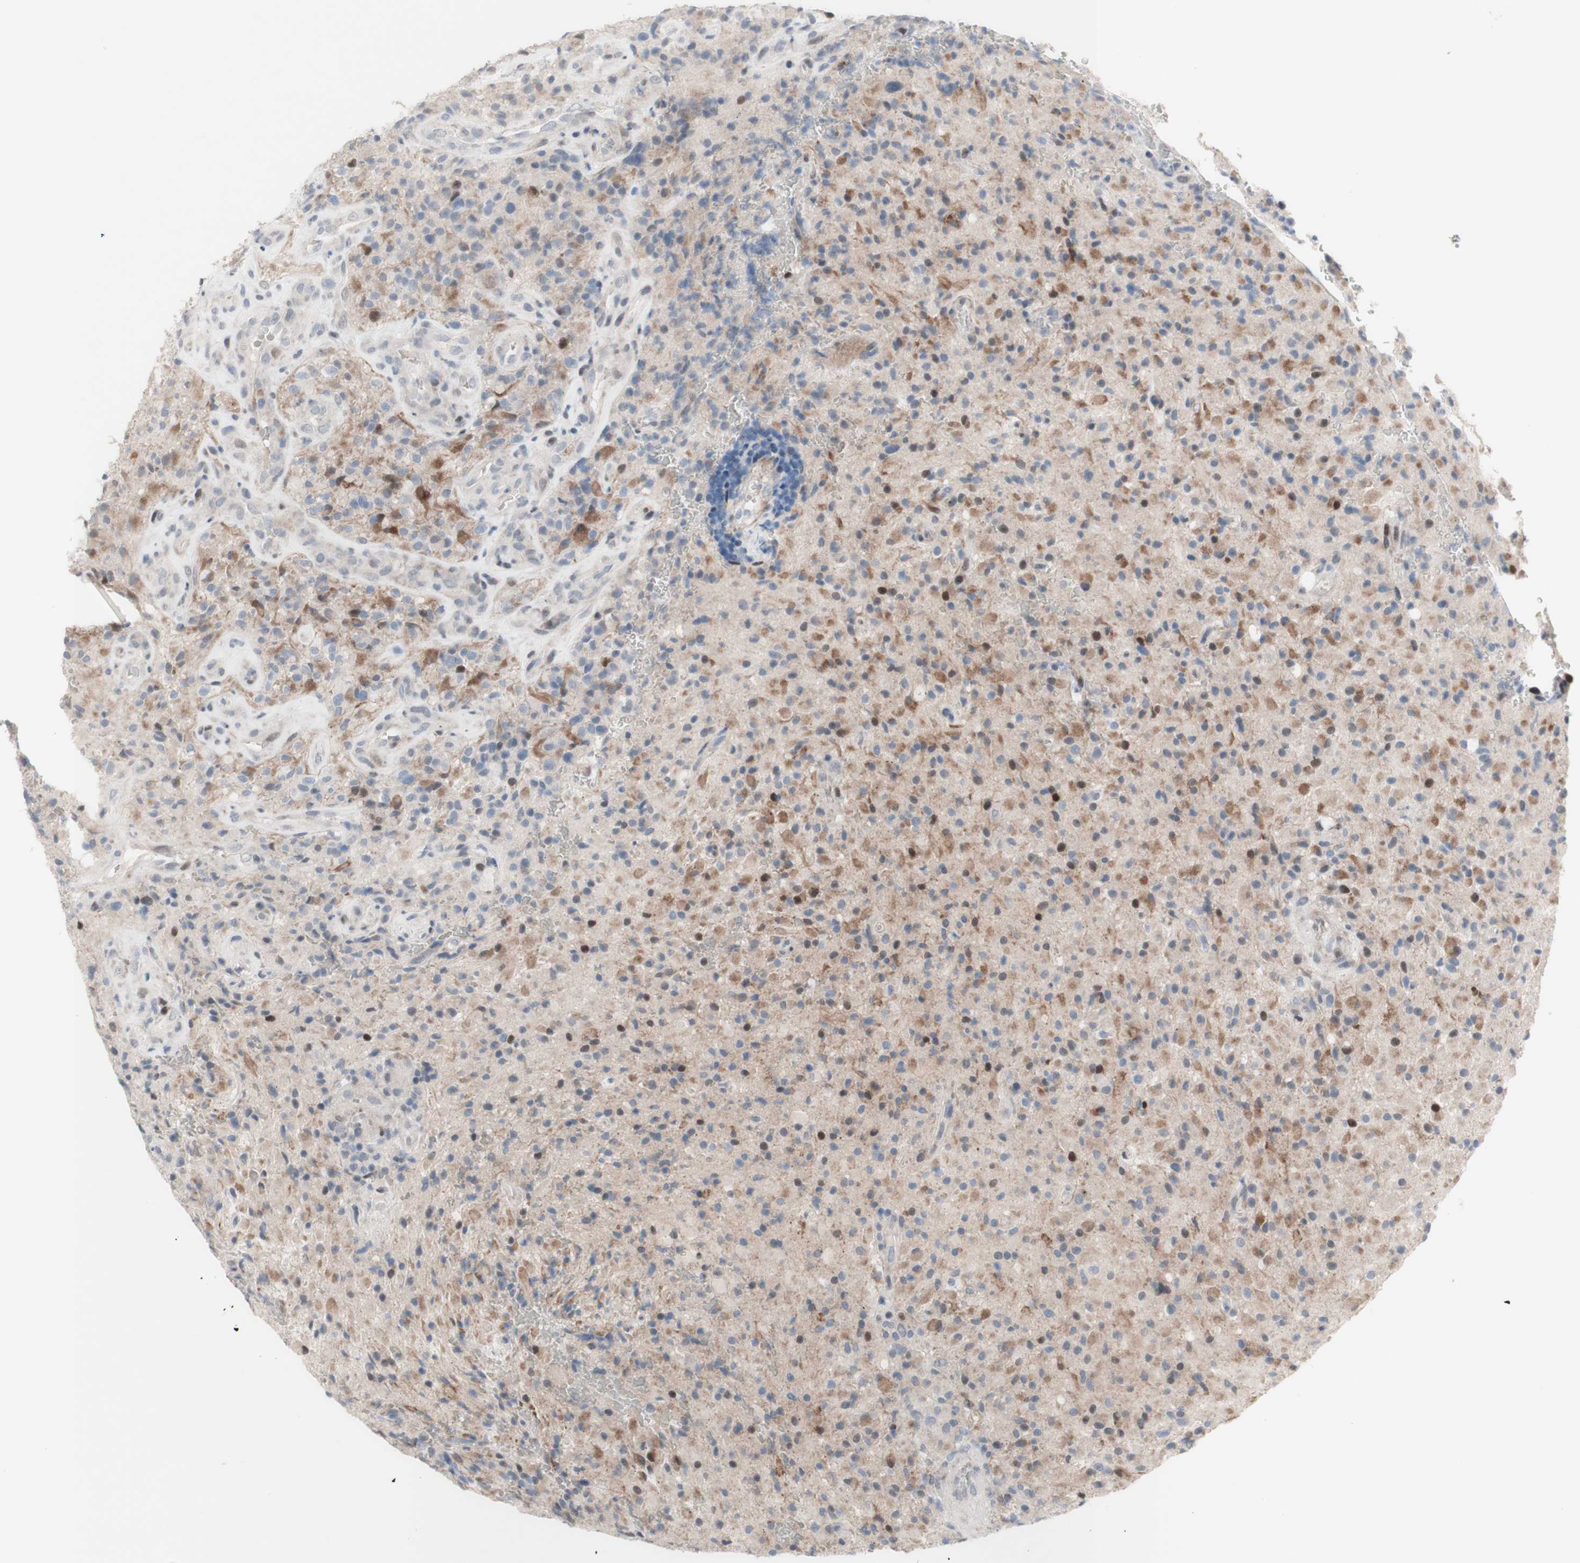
{"staining": {"intensity": "weak", "quantity": "<25%", "location": "cytoplasmic/membranous,nuclear"}, "tissue": "glioma", "cell_type": "Tumor cells", "image_type": "cancer", "snomed": [{"axis": "morphology", "description": "Glioma, malignant, High grade"}, {"axis": "topography", "description": "Brain"}], "caption": "An IHC image of glioma is shown. There is no staining in tumor cells of glioma.", "gene": "PHTF2", "patient": {"sex": "male", "age": 71}}